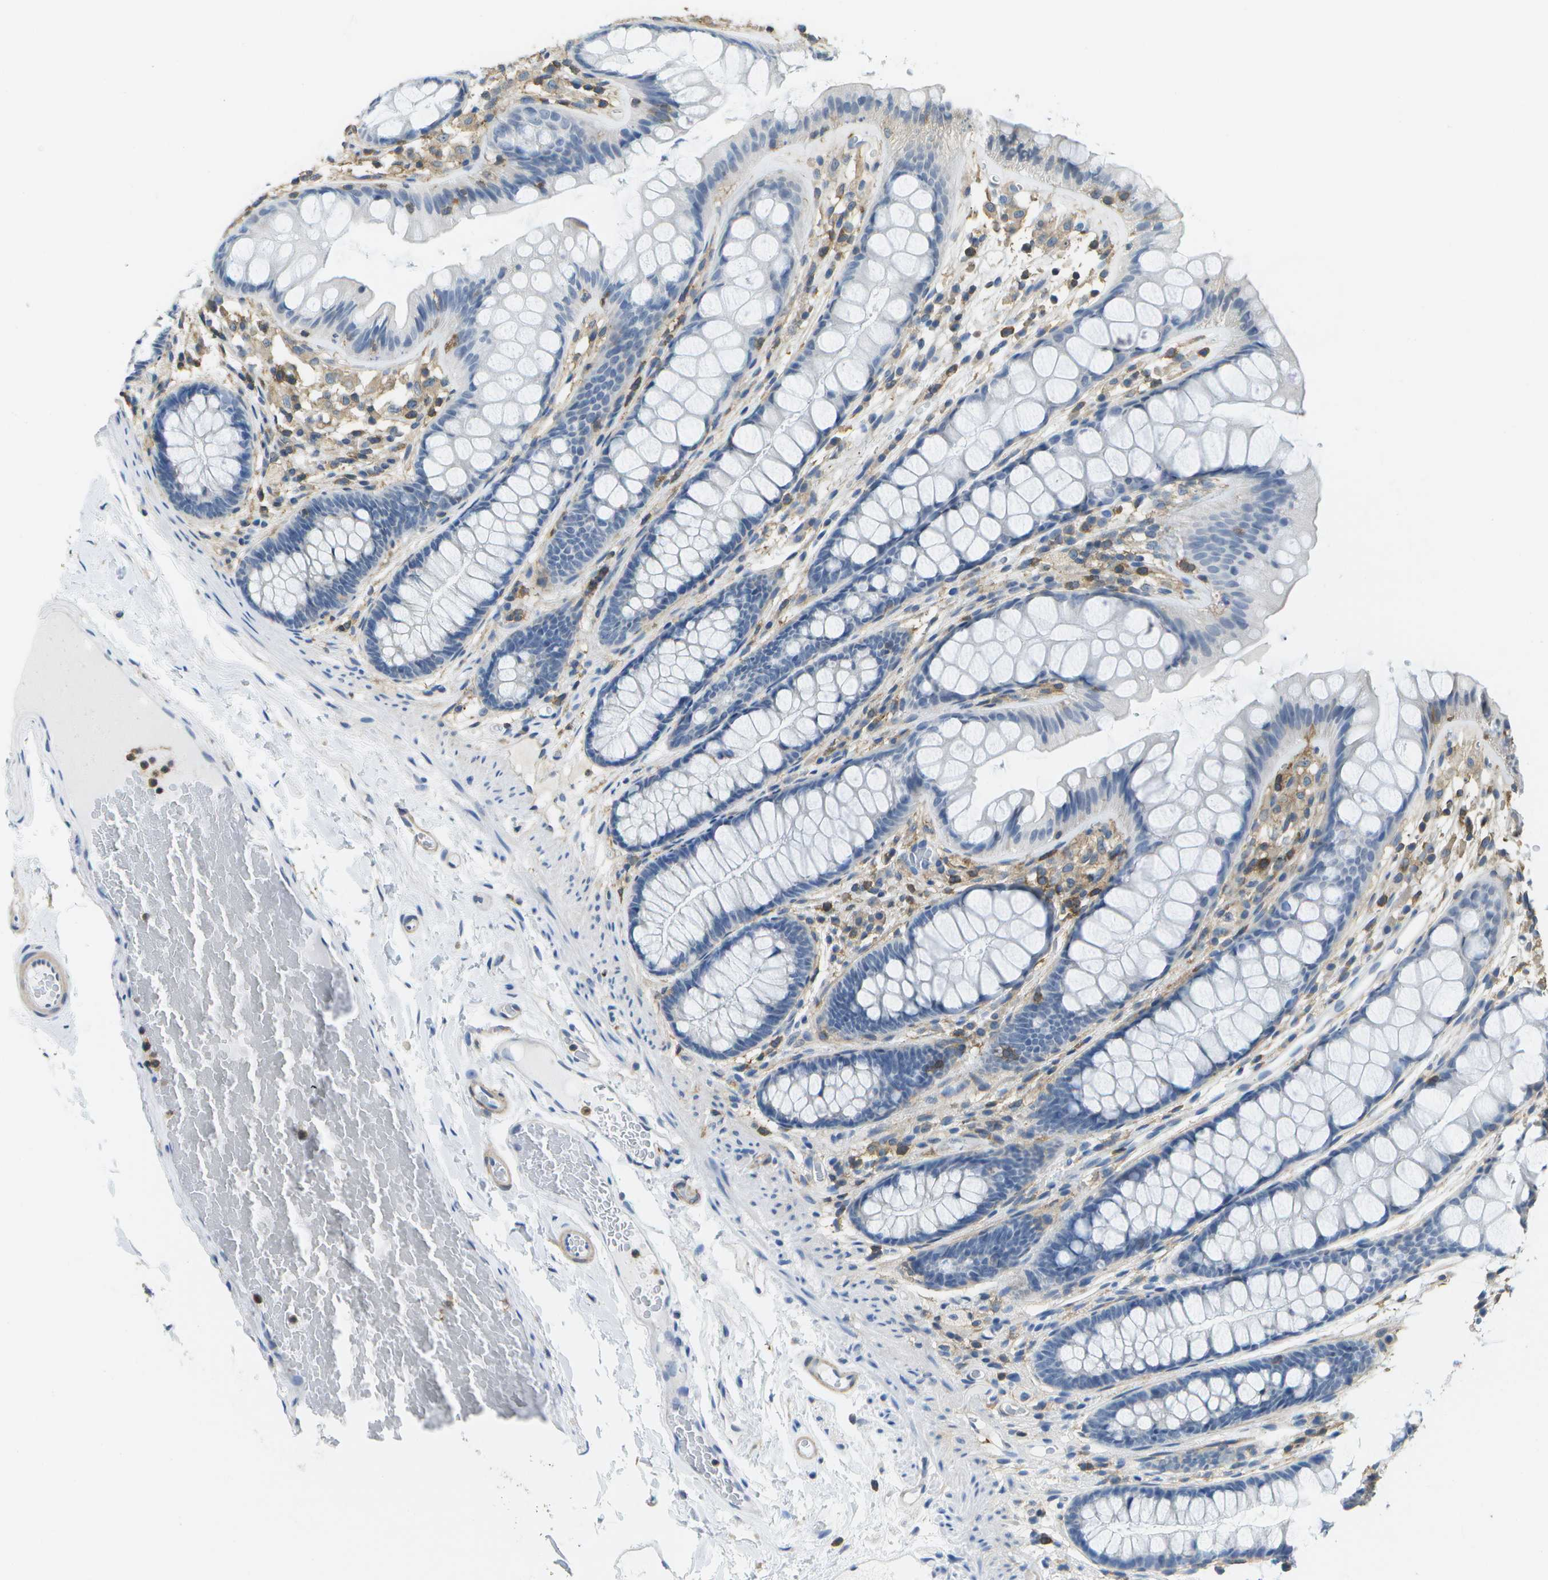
{"staining": {"intensity": "weak", "quantity": ">75%", "location": "cytoplasmic/membranous"}, "tissue": "colon", "cell_type": "Endothelial cells", "image_type": "normal", "snomed": [{"axis": "morphology", "description": "Normal tissue, NOS"}, {"axis": "topography", "description": "Colon"}], "caption": "Brown immunohistochemical staining in benign human colon exhibits weak cytoplasmic/membranous expression in about >75% of endothelial cells.", "gene": "RCSD1", "patient": {"sex": "female", "age": 56}}